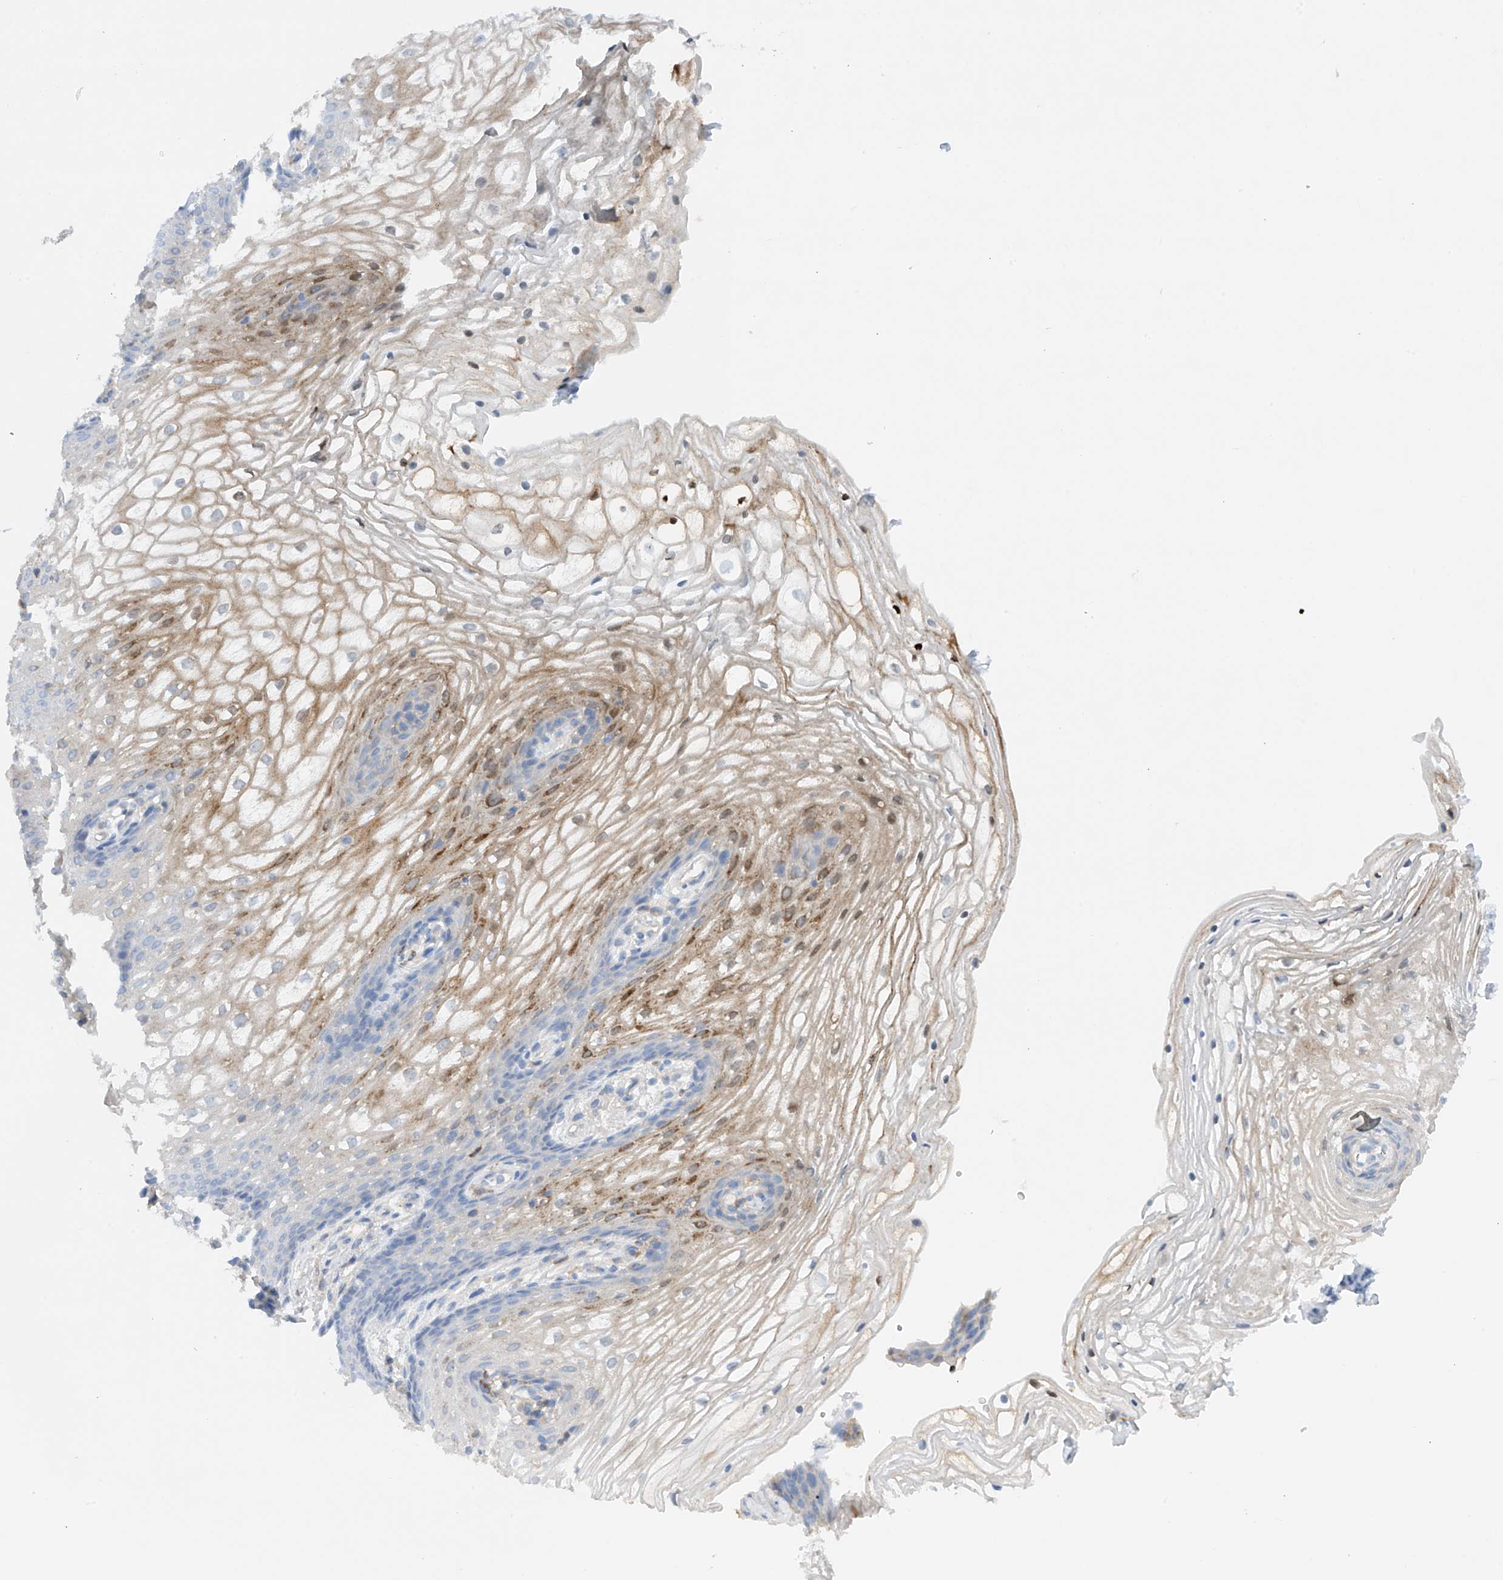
{"staining": {"intensity": "moderate", "quantity": "<25%", "location": "cytoplasmic/membranous"}, "tissue": "vagina", "cell_type": "Squamous epithelial cells", "image_type": "normal", "snomed": [{"axis": "morphology", "description": "Normal tissue, NOS"}, {"axis": "topography", "description": "Vagina"}], "caption": "Protein analysis of benign vagina displays moderate cytoplasmic/membranous staining in approximately <25% of squamous epithelial cells. (brown staining indicates protein expression, while blue staining denotes nuclei).", "gene": "PHACTR2", "patient": {"sex": "female", "age": 60}}